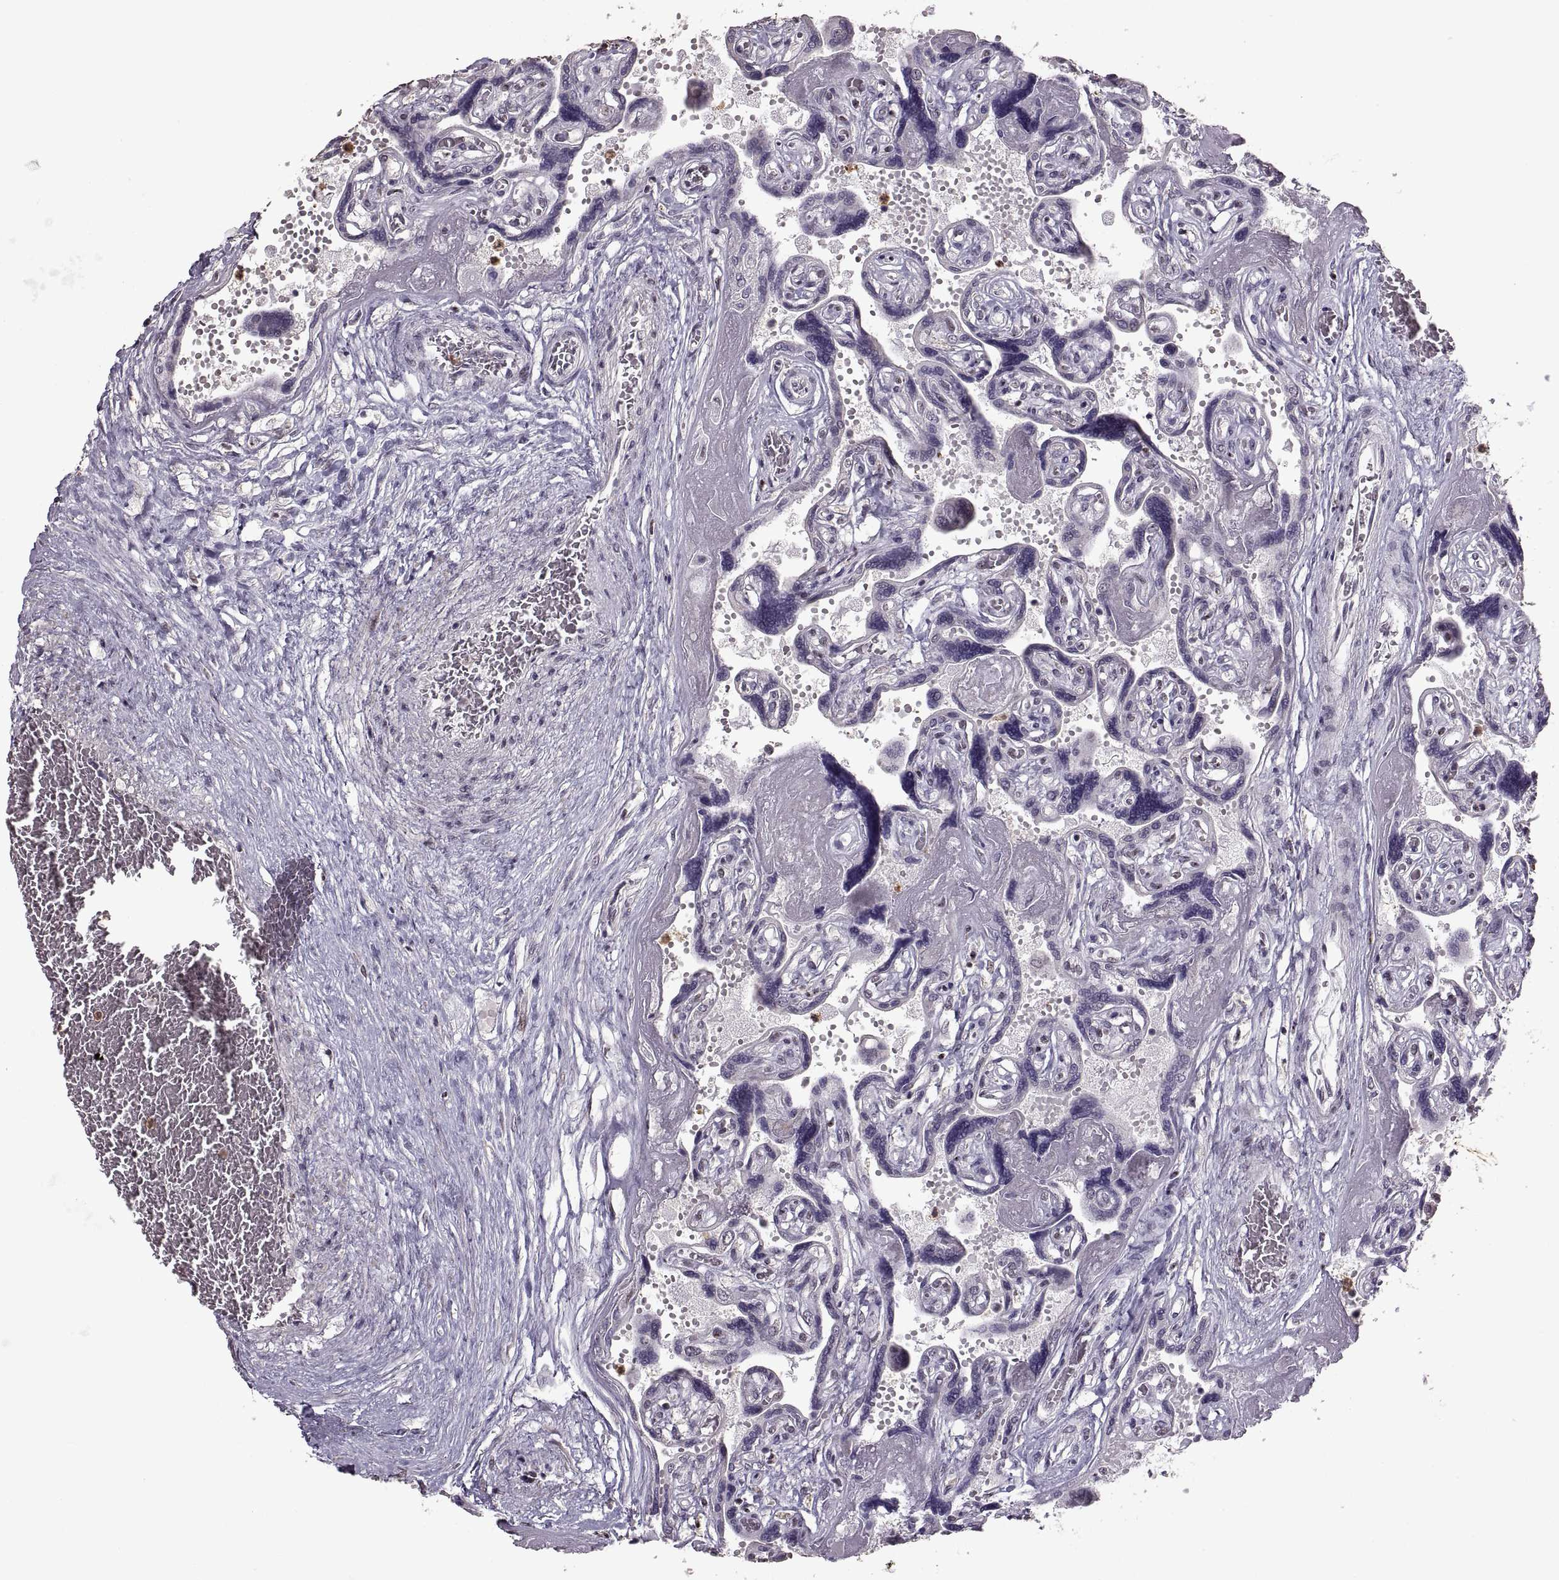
{"staining": {"intensity": "weak", "quantity": "25%-75%", "location": "nuclear"}, "tissue": "placenta", "cell_type": "Decidual cells", "image_type": "normal", "snomed": [{"axis": "morphology", "description": "Normal tissue, NOS"}, {"axis": "topography", "description": "Placenta"}], "caption": "Unremarkable placenta shows weak nuclear positivity in about 25%-75% of decidual cells, visualized by immunohistochemistry.", "gene": "PALS1", "patient": {"sex": "female", "age": 32}}